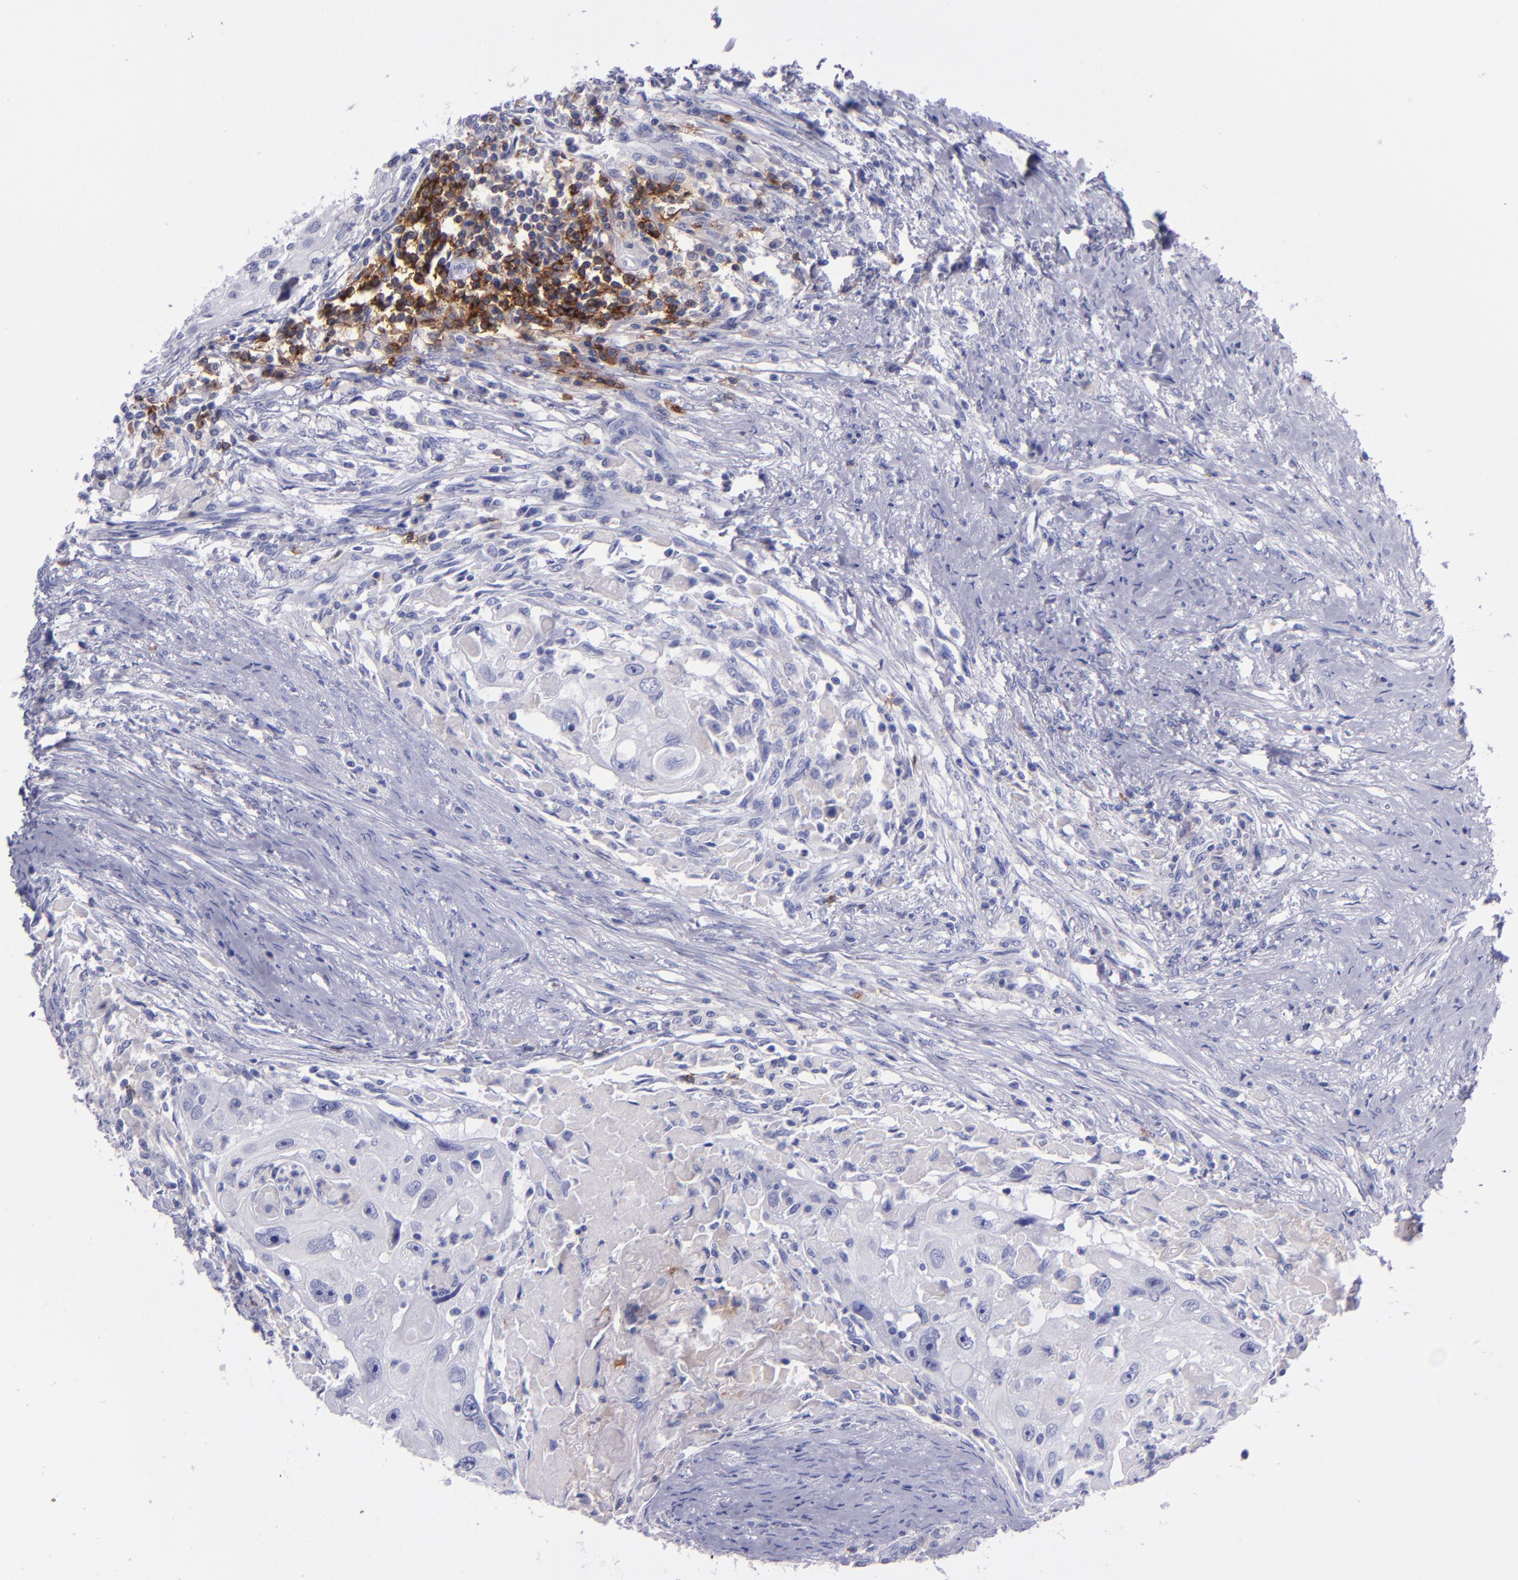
{"staining": {"intensity": "negative", "quantity": "none", "location": "none"}, "tissue": "head and neck cancer", "cell_type": "Tumor cells", "image_type": "cancer", "snomed": [{"axis": "morphology", "description": "Squamous cell carcinoma, NOS"}, {"axis": "topography", "description": "Head-Neck"}], "caption": "This is an IHC image of human head and neck cancer (squamous cell carcinoma). There is no expression in tumor cells.", "gene": "CD37", "patient": {"sex": "male", "age": 64}}